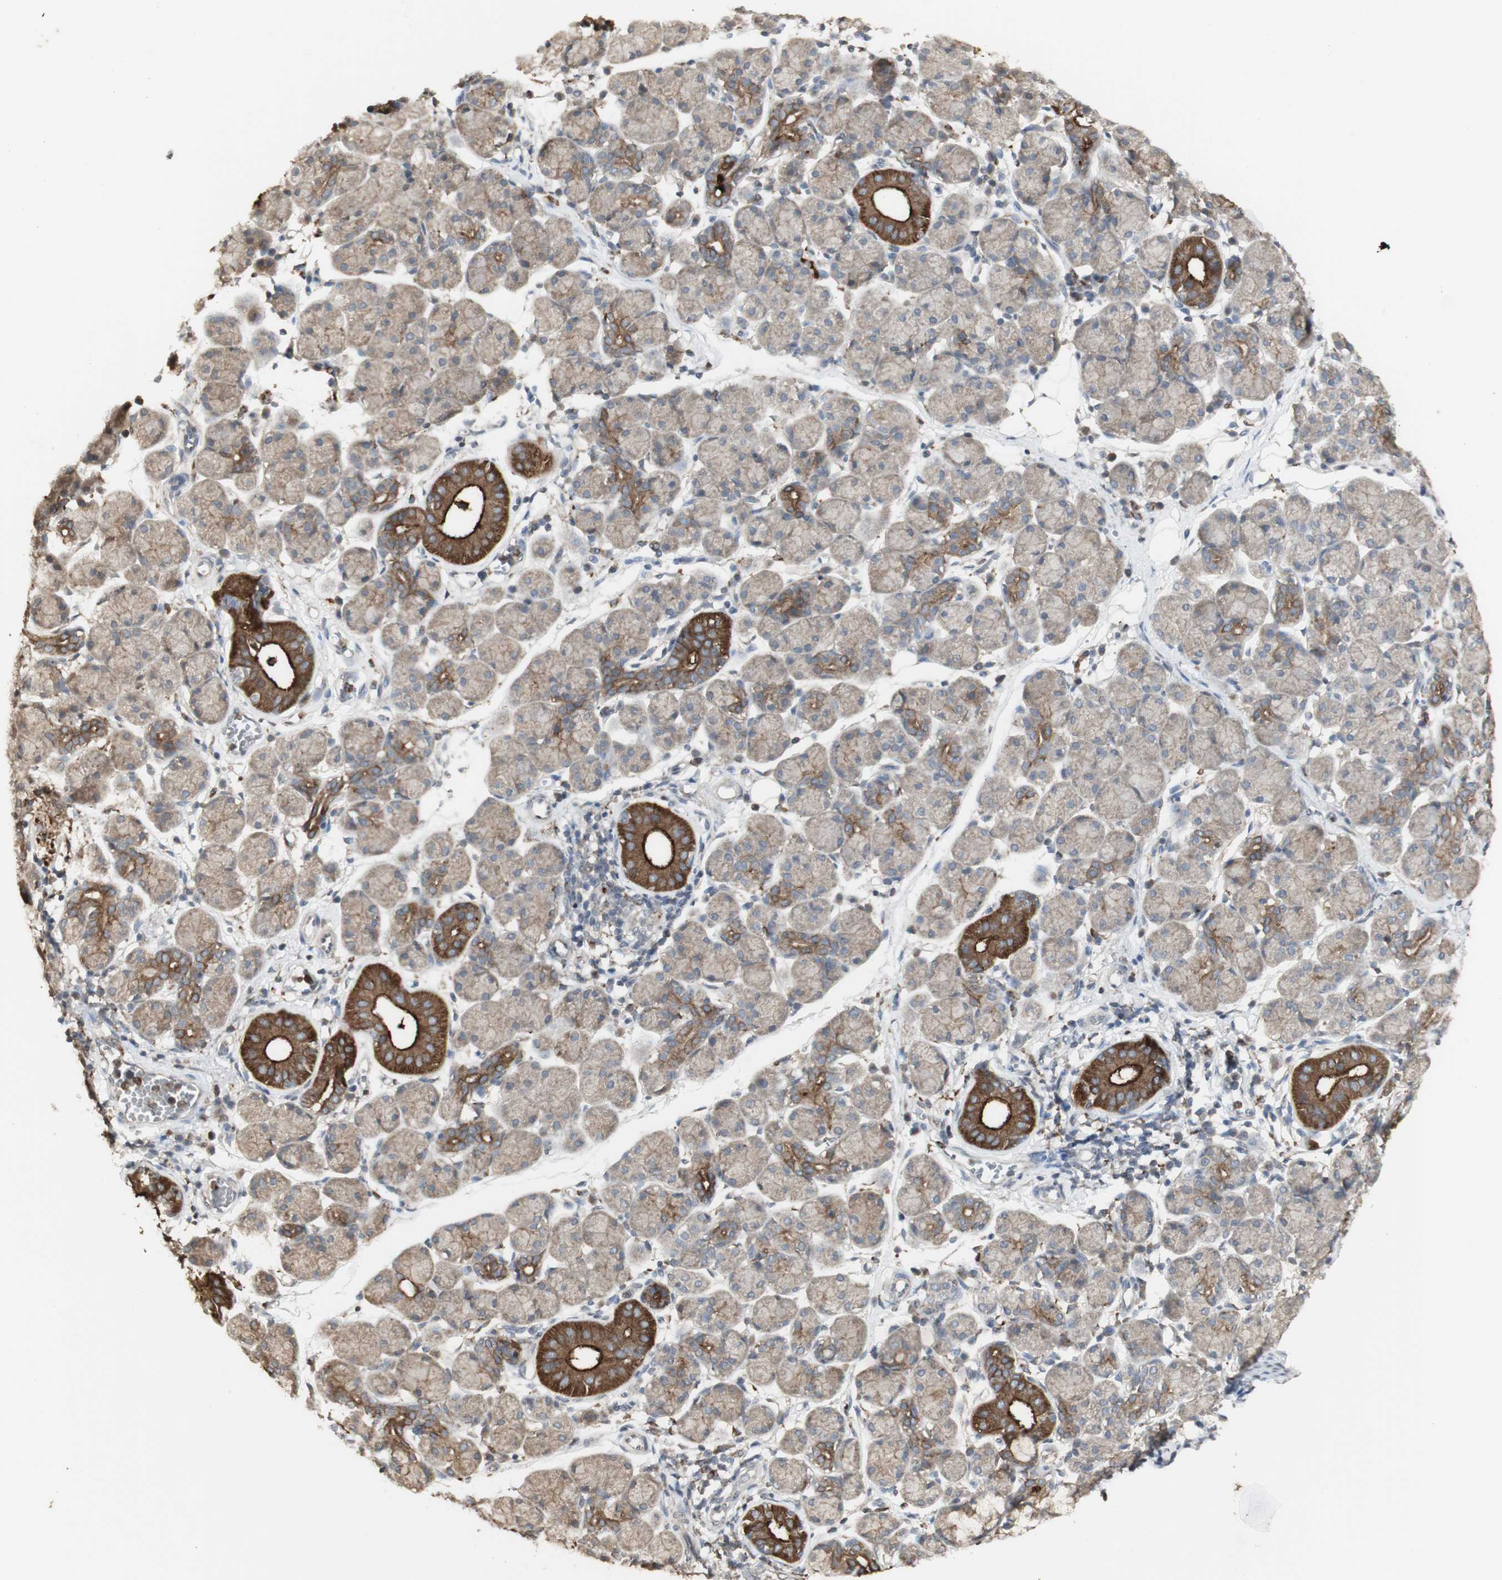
{"staining": {"intensity": "strong", "quantity": "25%-75%", "location": "cytoplasmic/membranous"}, "tissue": "salivary gland", "cell_type": "Glandular cells", "image_type": "normal", "snomed": [{"axis": "morphology", "description": "Normal tissue, NOS"}, {"axis": "morphology", "description": "Inflammation, NOS"}, {"axis": "topography", "description": "Lymph node"}, {"axis": "topography", "description": "Salivary gland"}], "caption": "Protein analysis of benign salivary gland displays strong cytoplasmic/membranous staining in about 25%-75% of glandular cells. (DAB (3,3'-diaminobenzidine) IHC, brown staining for protein, blue staining for nuclei).", "gene": "ATP6V1E1", "patient": {"sex": "male", "age": 3}}